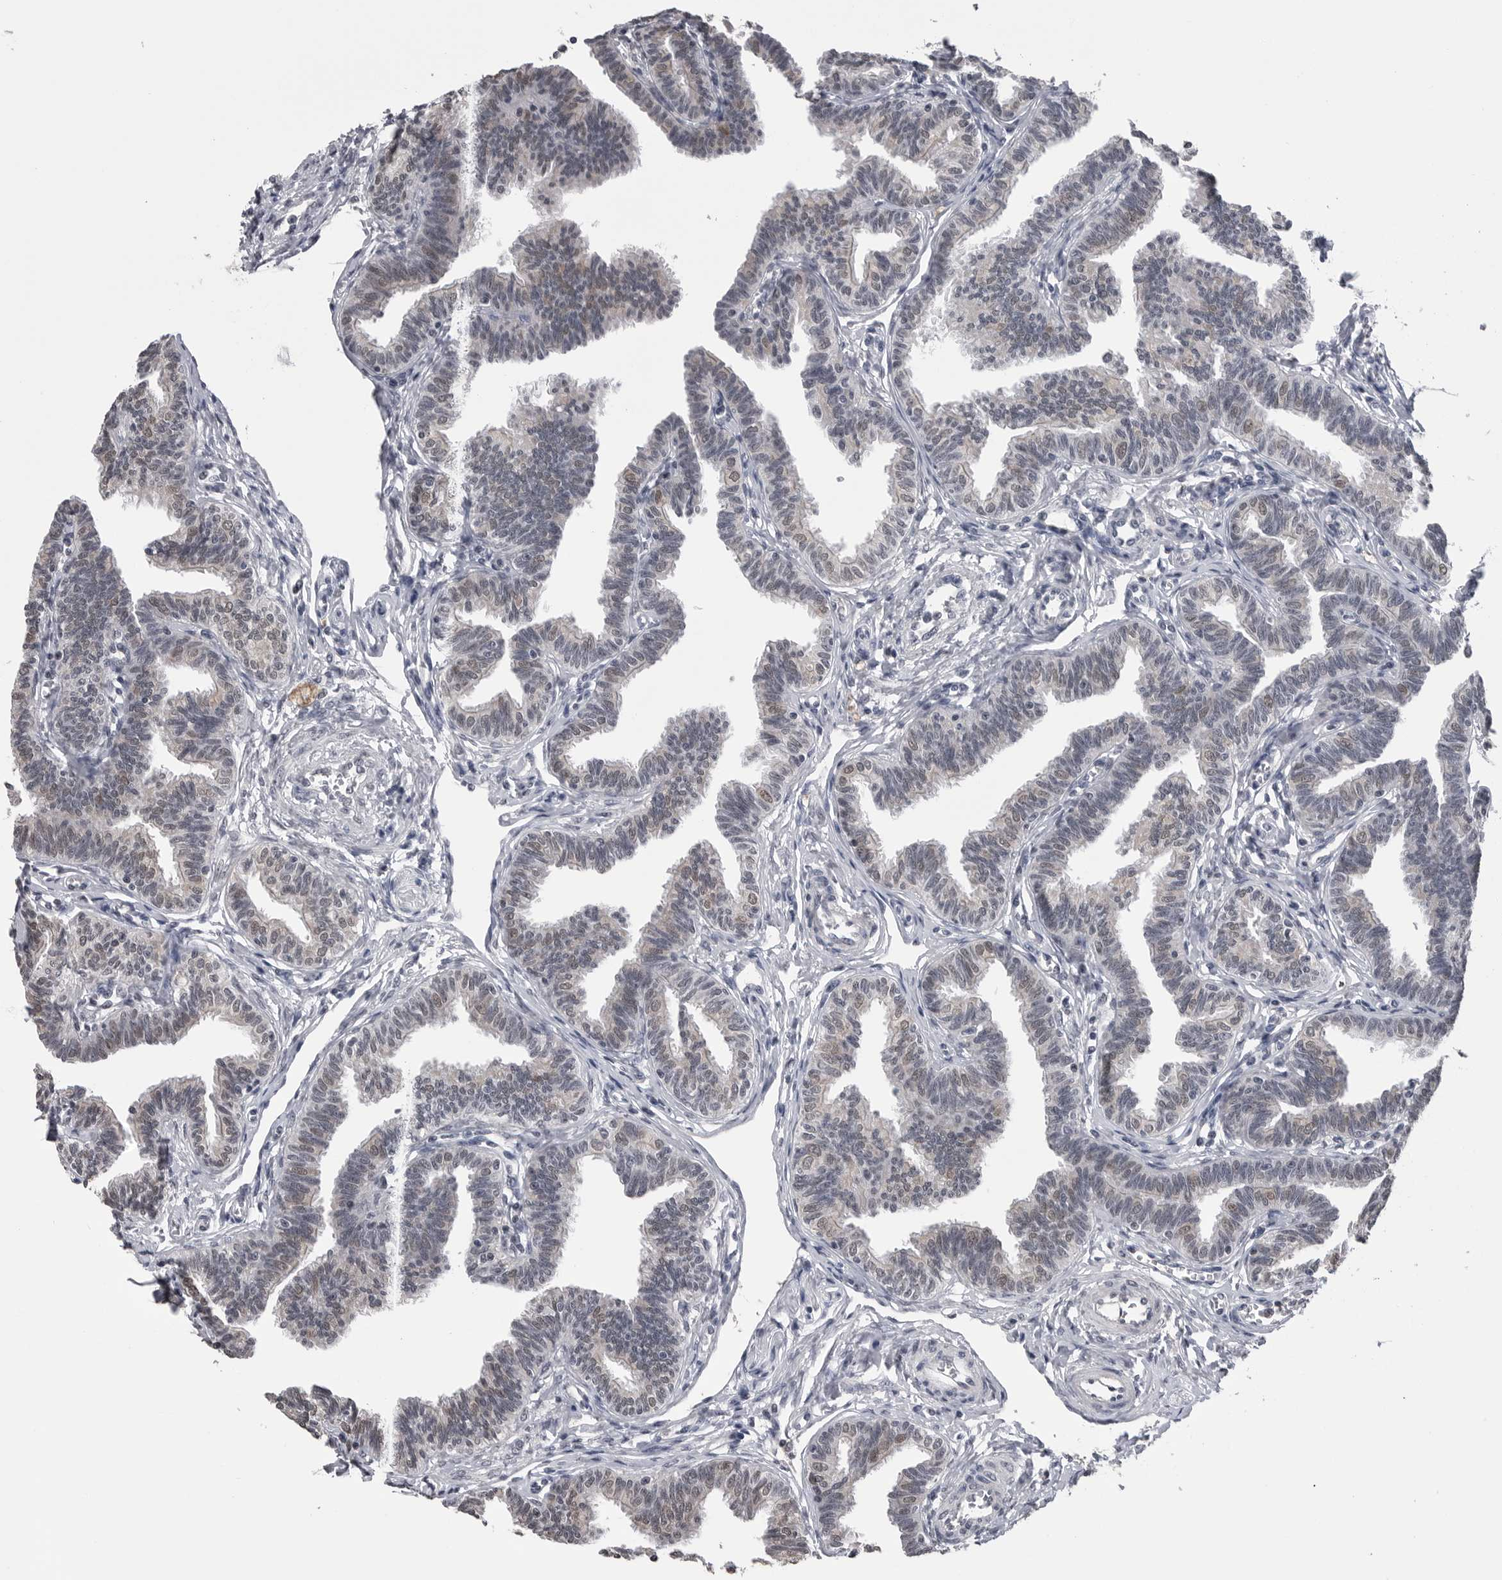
{"staining": {"intensity": "weak", "quantity": "25%-75%", "location": "nuclear"}, "tissue": "fallopian tube", "cell_type": "Glandular cells", "image_type": "normal", "snomed": [{"axis": "morphology", "description": "Normal tissue, NOS"}, {"axis": "topography", "description": "Fallopian tube"}, {"axis": "topography", "description": "Ovary"}], "caption": "A histopathology image showing weak nuclear staining in approximately 25%-75% of glandular cells in benign fallopian tube, as visualized by brown immunohistochemical staining.", "gene": "DLG2", "patient": {"sex": "female", "age": 23}}